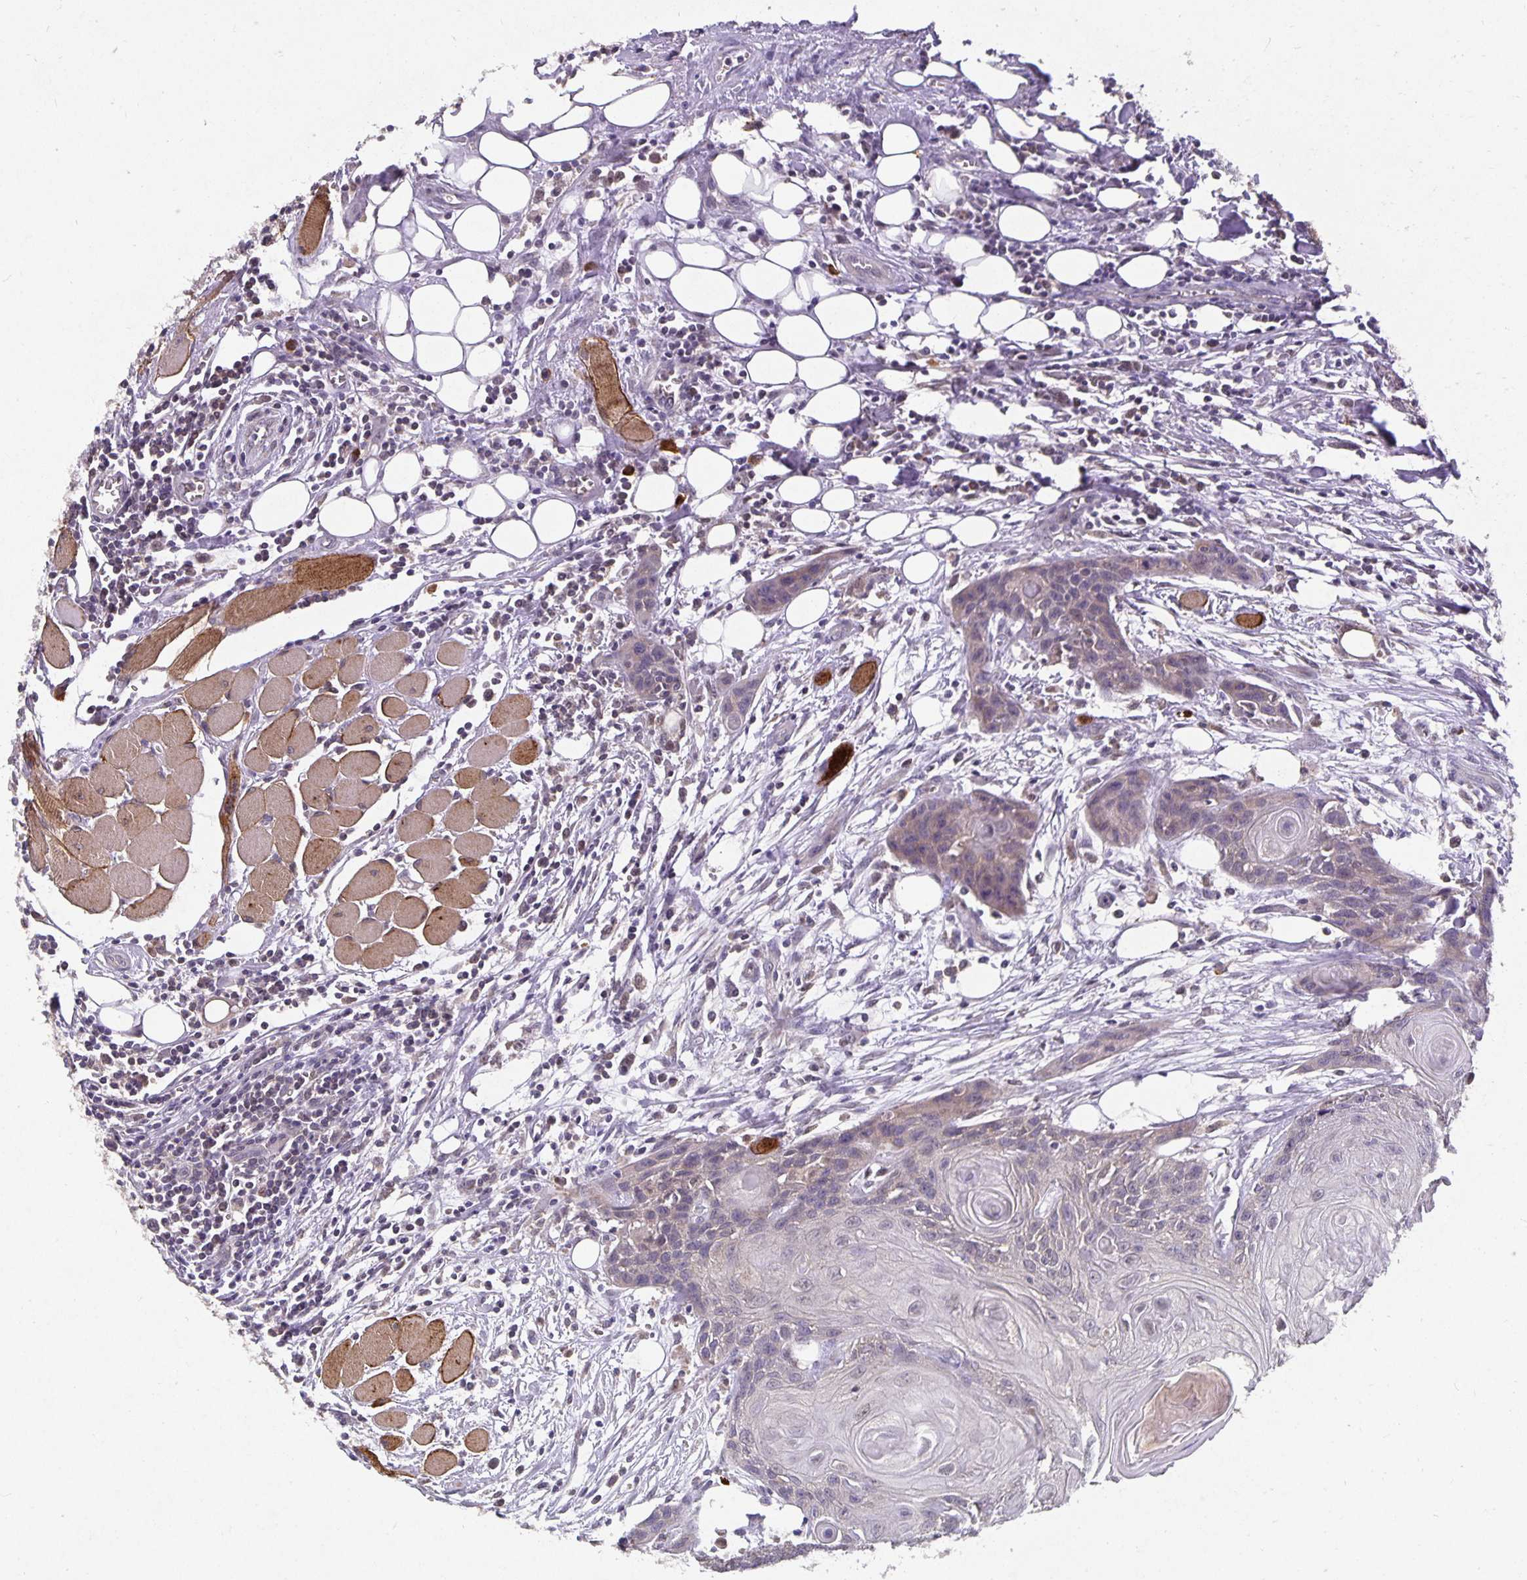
{"staining": {"intensity": "weak", "quantity": "<25%", "location": "cytoplasmic/membranous"}, "tissue": "head and neck cancer", "cell_type": "Tumor cells", "image_type": "cancer", "snomed": [{"axis": "morphology", "description": "Squamous cell carcinoma, NOS"}, {"axis": "topography", "description": "Oral tissue"}, {"axis": "topography", "description": "Head-Neck"}], "caption": "Squamous cell carcinoma (head and neck) stained for a protein using immunohistochemistry (IHC) shows no positivity tumor cells.", "gene": "HEPN1", "patient": {"sex": "male", "age": 58}}